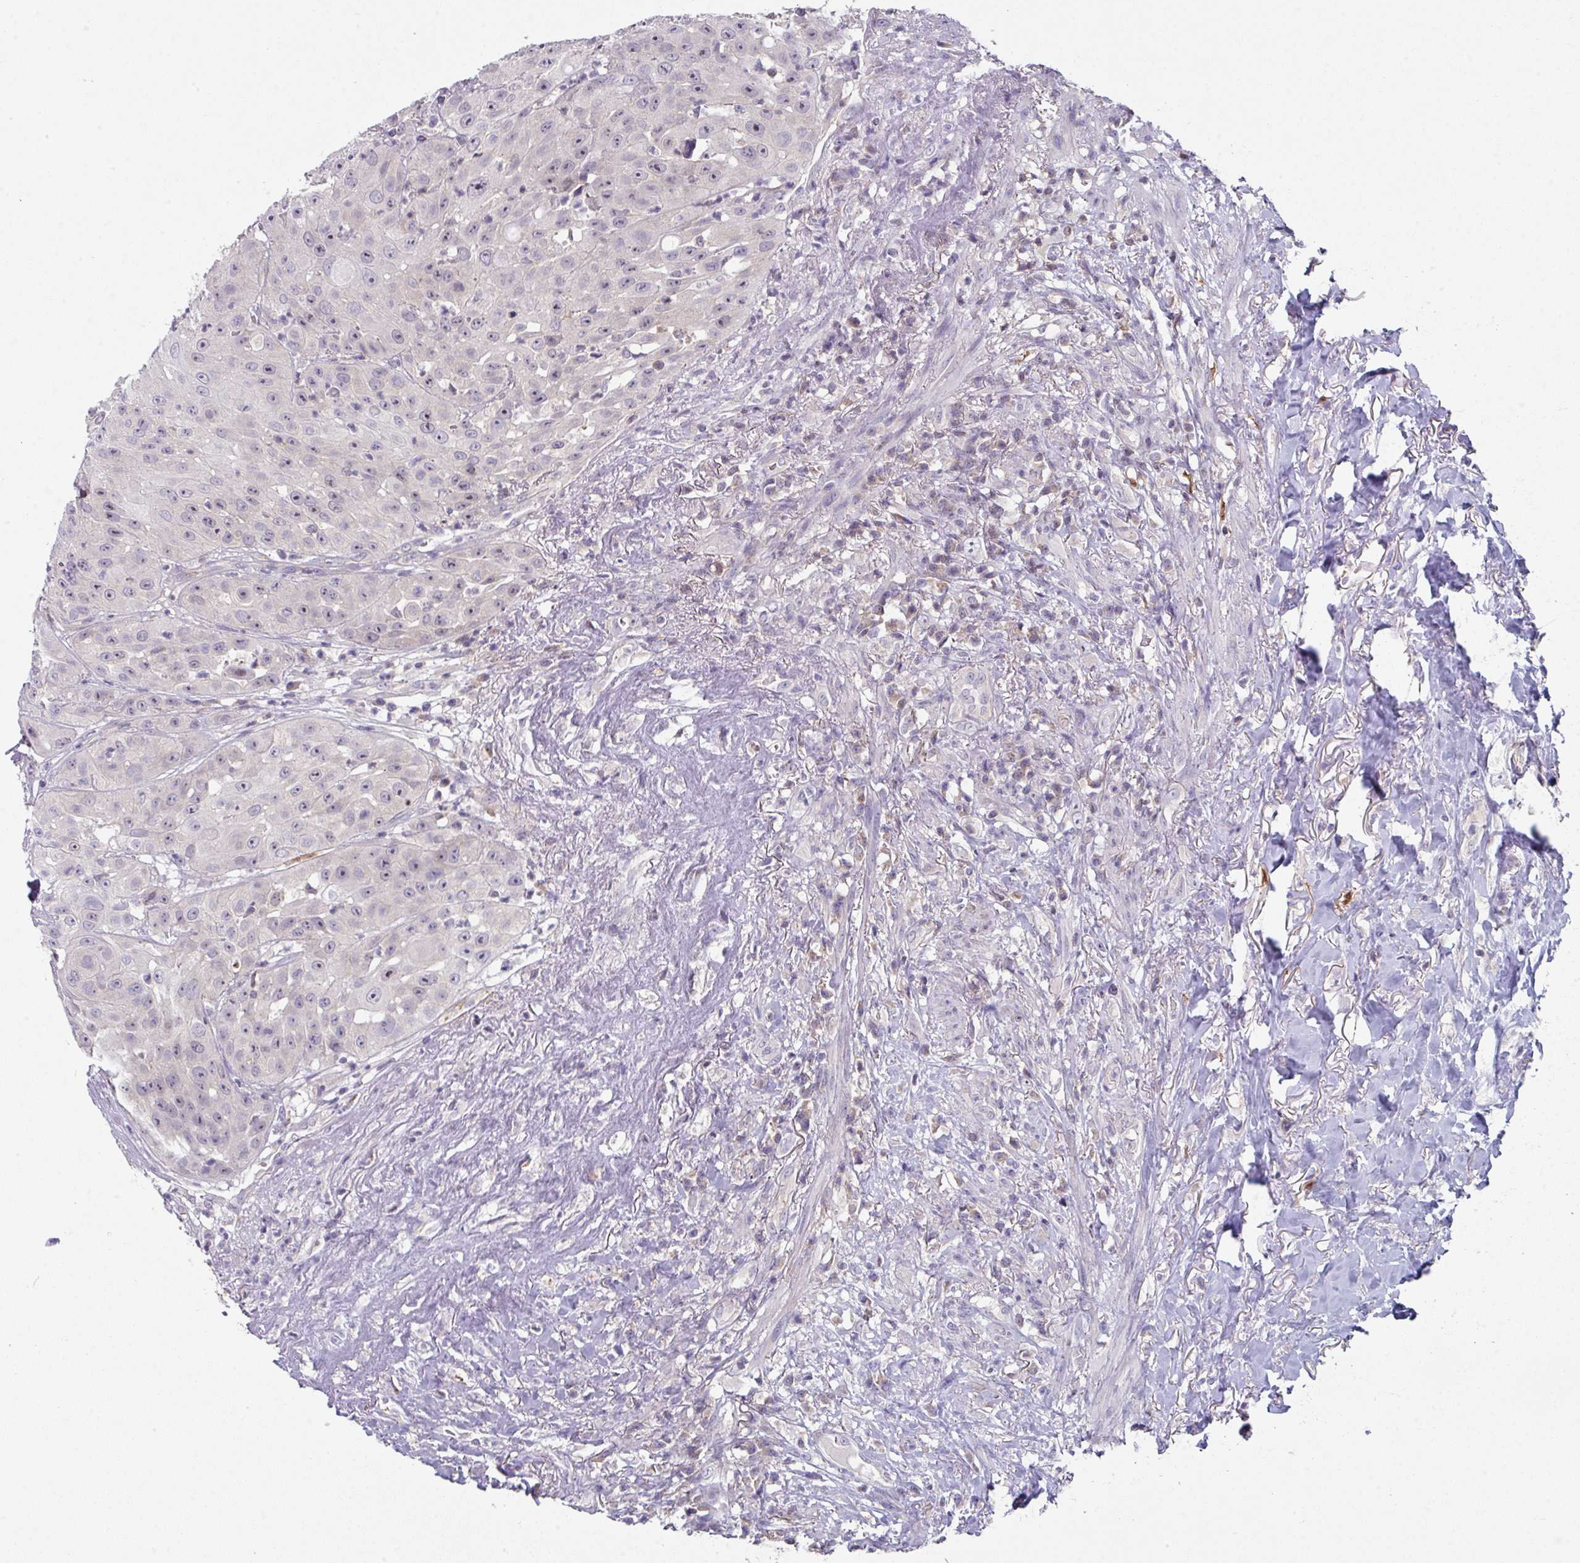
{"staining": {"intensity": "negative", "quantity": "none", "location": "none"}, "tissue": "head and neck cancer", "cell_type": "Tumor cells", "image_type": "cancer", "snomed": [{"axis": "morphology", "description": "Squamous cell carcinoma, NOS"}, {"axis": "topography", "description": "Head-Neck"}], "caption": "Tumor cells are negative for brown protein staining in squamous cell carcinoma (head and neck).", "gene": "DCAF12L2", "patient": {"sex": "male", "age": 83}}